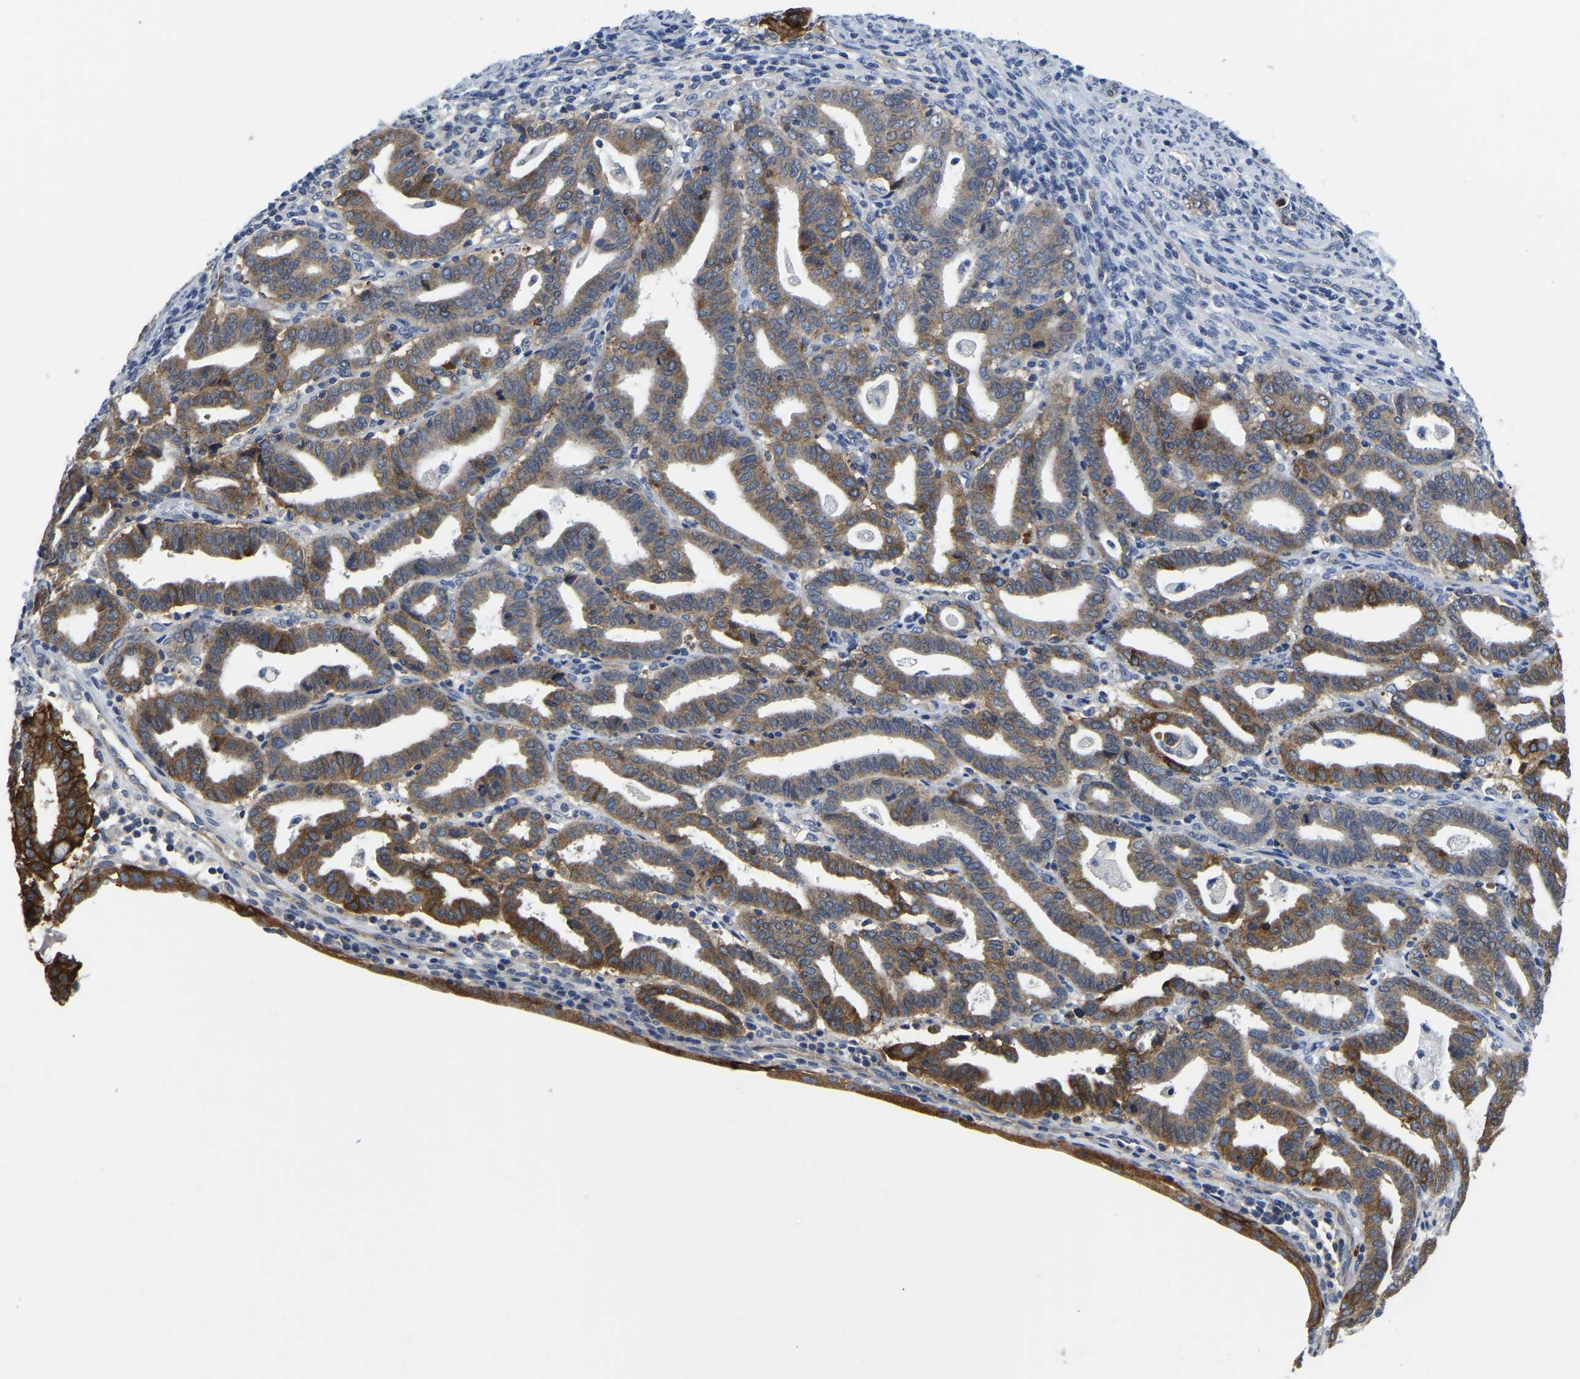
{"staining": {"intensity": "strong", "quantity": ">75%", "location": "cytoplasmic/membranous"}, "tissue": "endometrial cancer", "cell_type": "Tumor cells", "image_type": "cancer", "snomed": [{"axis": "morphology", "description": "Adenocarcinoma, NOS"}, {"axis": "topography", "description": "Uterus"}], "caption": "High-magnification brightfield microscopy of endometrial cancer (adenocarcinoma) stained with DAB (3,3'-diaminobenzidine) (brown) and counterstained with hematoxylin (blue). tumor cells exhibit strong cytoplasmic/membranous positivity is seen in approximately>75% of cells.", "gene": "ITGA2", "patient": {"sex": "female", "age": 83}}